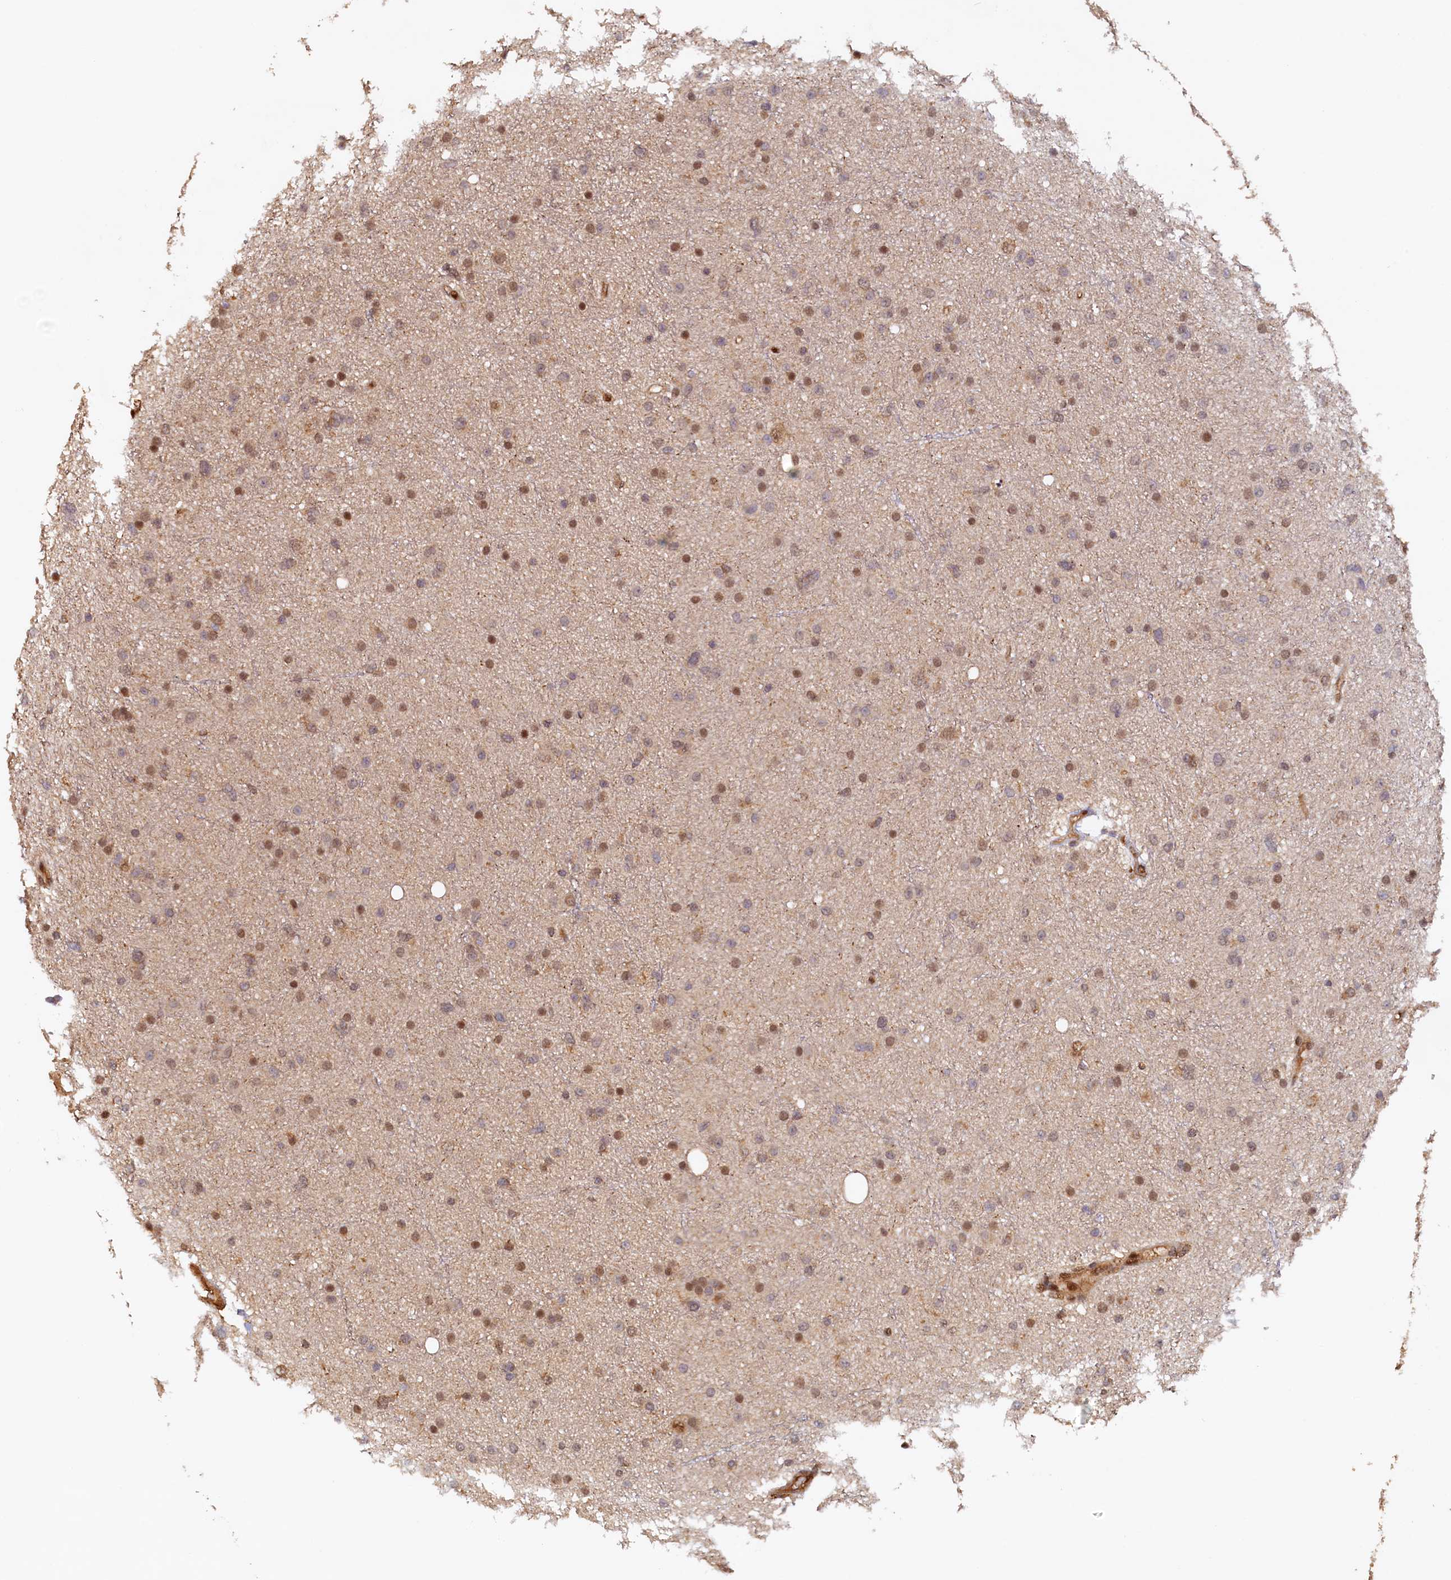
{"staining": {"intensity": "moderate", "quantity": "25%-75%", "location": "nuclear"}, "tissue": "glioma", "cell_type": "Tumor cells", "image_type": "cancer", "snomed": [{"axis": "morphology", "description": "Glioma, malignant, Low grade"}, {"axis": "topography", "description": "Cerebral cortex"}], "caption": "DAB immunohistochemical staining of malignant glioma (low-grade) exhibits moderate nuclear protein expression in approximately 25%-75% of tumor cells. Nuclei are stained in blue.", "gene": "UBL7", "patient": {"sex": "female", "age": 39}}